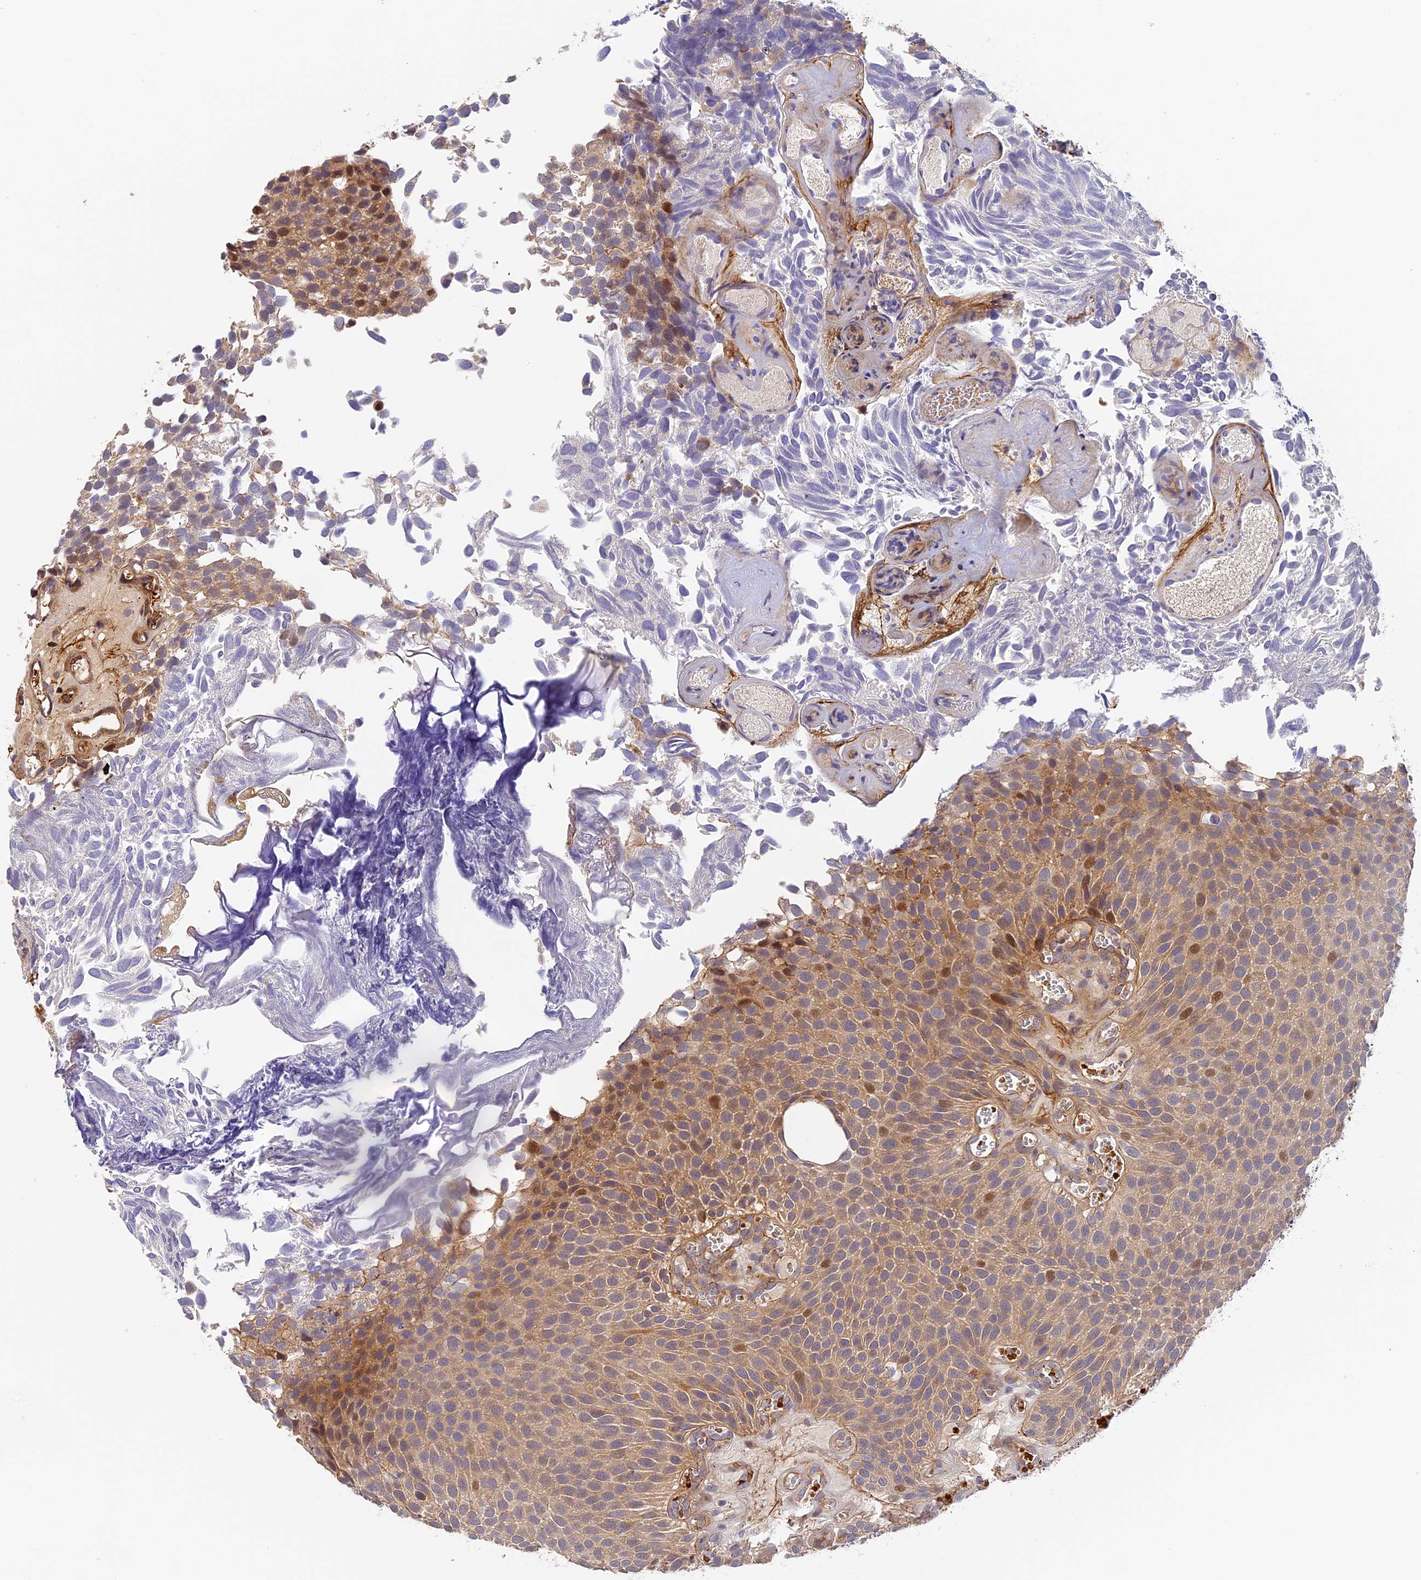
{"staining": {"intensity": "moderate", "quantity": "<25%", "location": "cytoplasmic/membranous,nuclear"}, "tissue": "urothelial cancer", "cell_type": "Tumor cells", "image_type": "cancer", "snomed": [{"axis": "morphology", "description": "Urothelial carcinoma, Low grade"}, {"axis": "topography", "description": "Urinary bladder"}], "caption": "A high-resolution image shows immunohistochemistry staining of urothelial cancer, which reveals moderate cytoplasmic/membranous and nuclear staining in about <25% of tumor cells. Immunohistochemistry stains the protein in brown and the nuclei are stained blue.", "gene": "MISP3", "patient": {"sex": "male", "age": 89}}